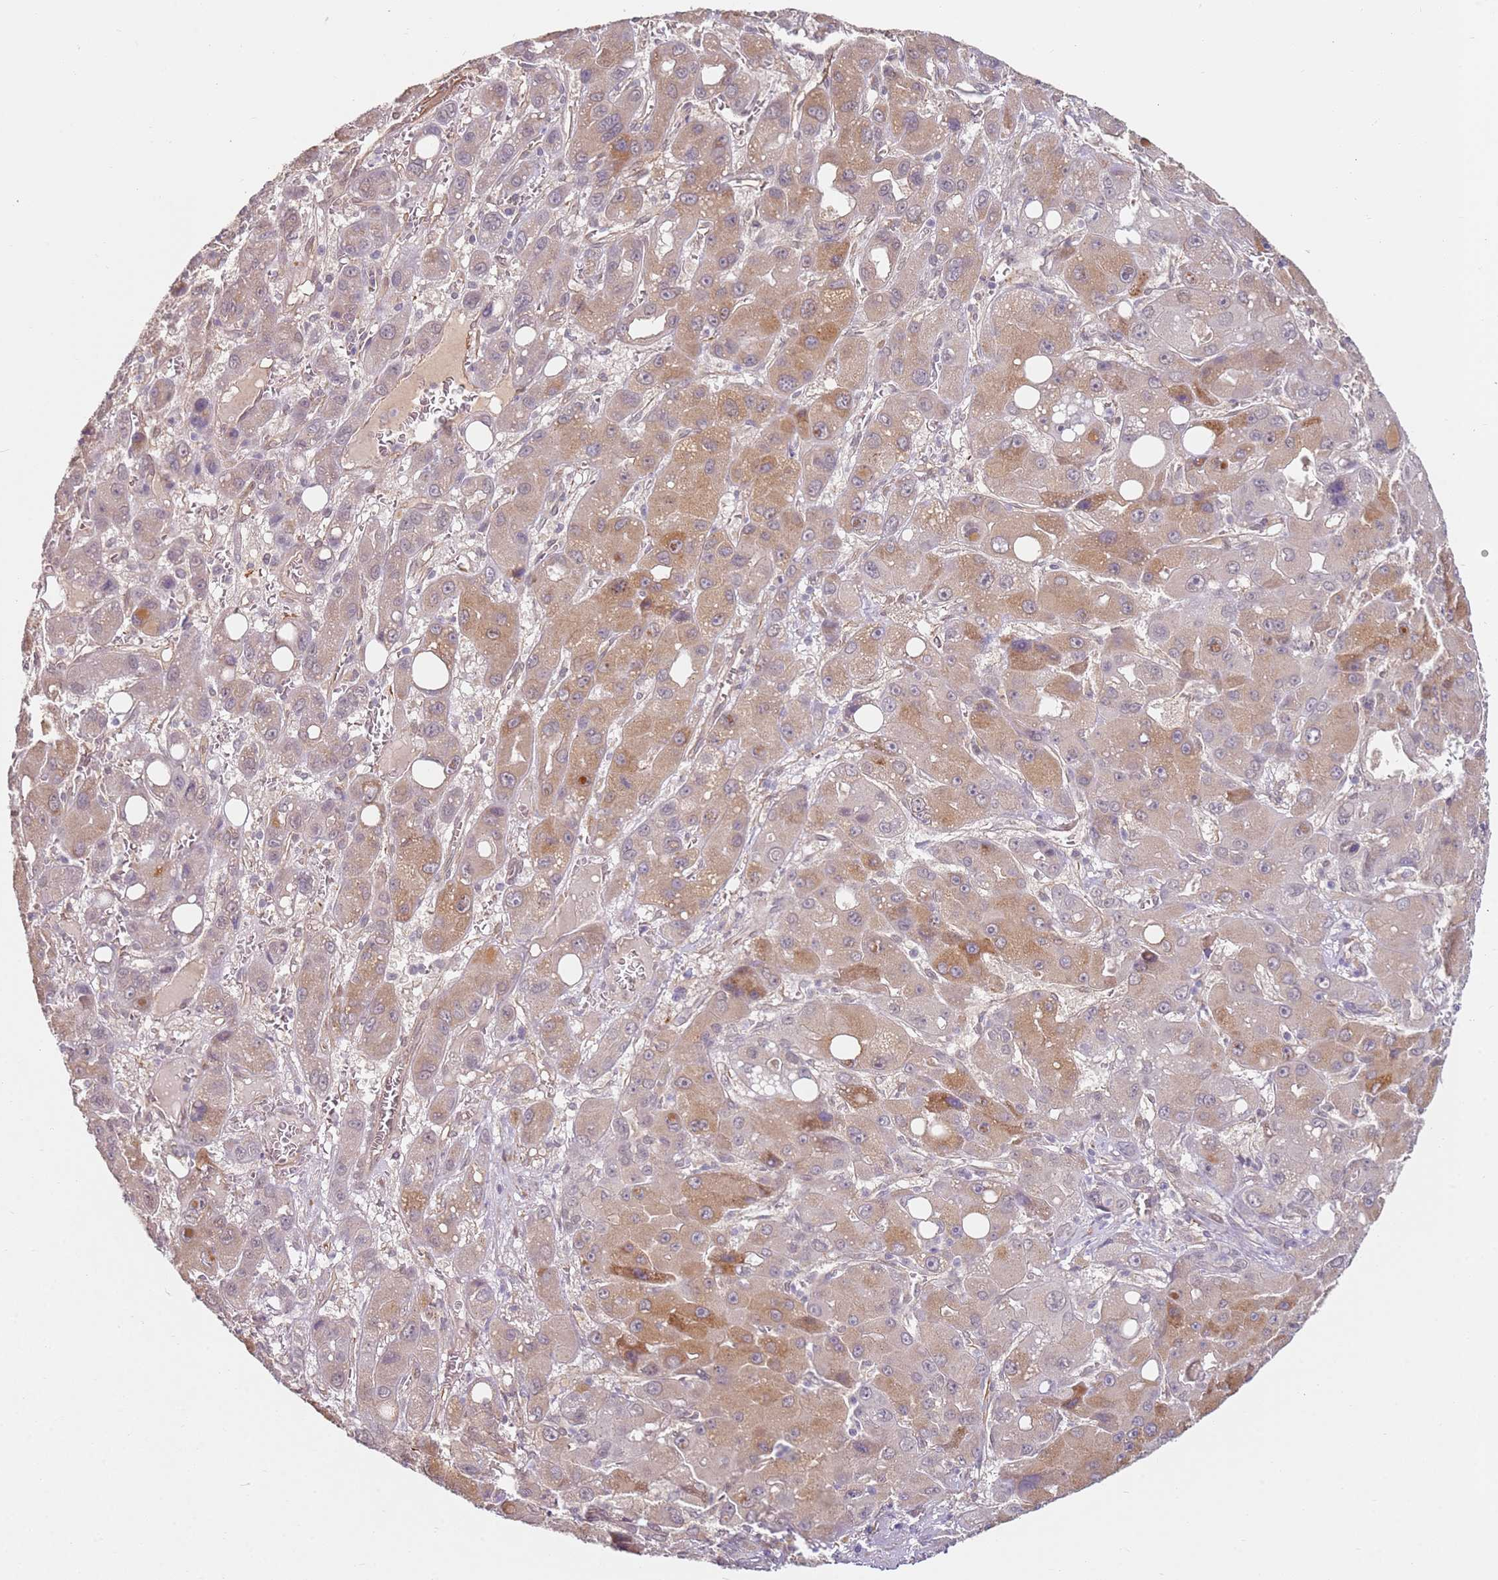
{"staining": {"intensity": "moderate", "quantity": "<25%", "location": "cytoplasmic/membranous"}, "tissue": "liver cancer", "cell_type": "Tumor cells", "image_type": "cancer", "snomed": [{"axis": "morphology", "description": "Carcinoma, Hepatocellular, NOS"}, {"axis": "topography", "description": "Liver"}], "caption": "Protein positivity by IHC demonstrates moderate cytoplasmic/membranous expression in about <25% of tumor cells in liver hepatocellular carcinoma.", "gene": "WDR93", "patient": {"sex": "male", "age": 55}}